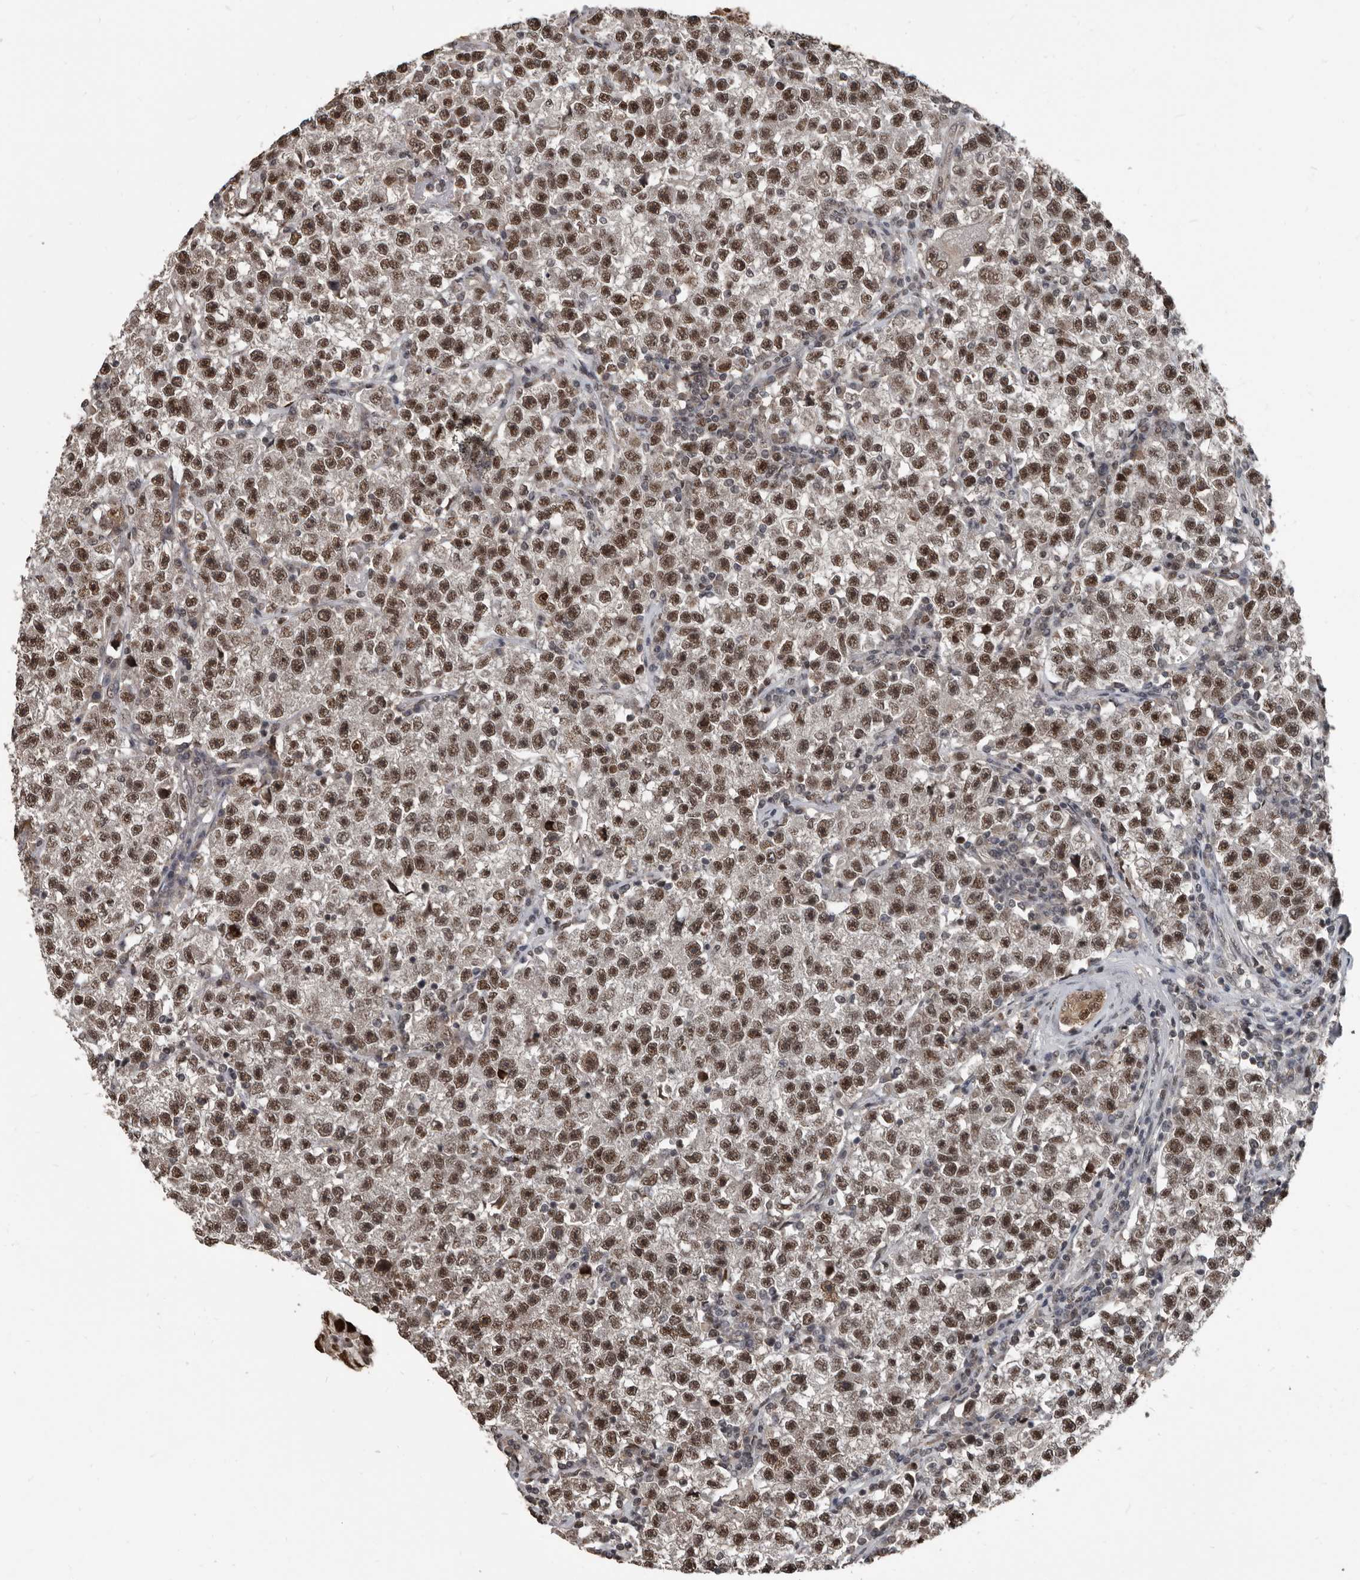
{"staining": {"intensity": "strong", "quantity": ">75%", "location": "nuclear"}, "tissue": "testis cancer", "cell_type": "Tumor cells", "image_type": "cancer", "snomed": [{"axis": "morphology", "description": "Seminoma, NOS"}, {"axis": "topography", "description": "Testis"}], "caption": "DAB (3,3'-diaminobenzidine) immunohistochemical staining of testis cancer (seminoma) displays strong nuclear protein expression in approximately >75% of tumor cells. (IHC, brightfield microscopy, high magnification).", "gene": "CHD1L", "patient": {"sex": "male", "age": 22}}